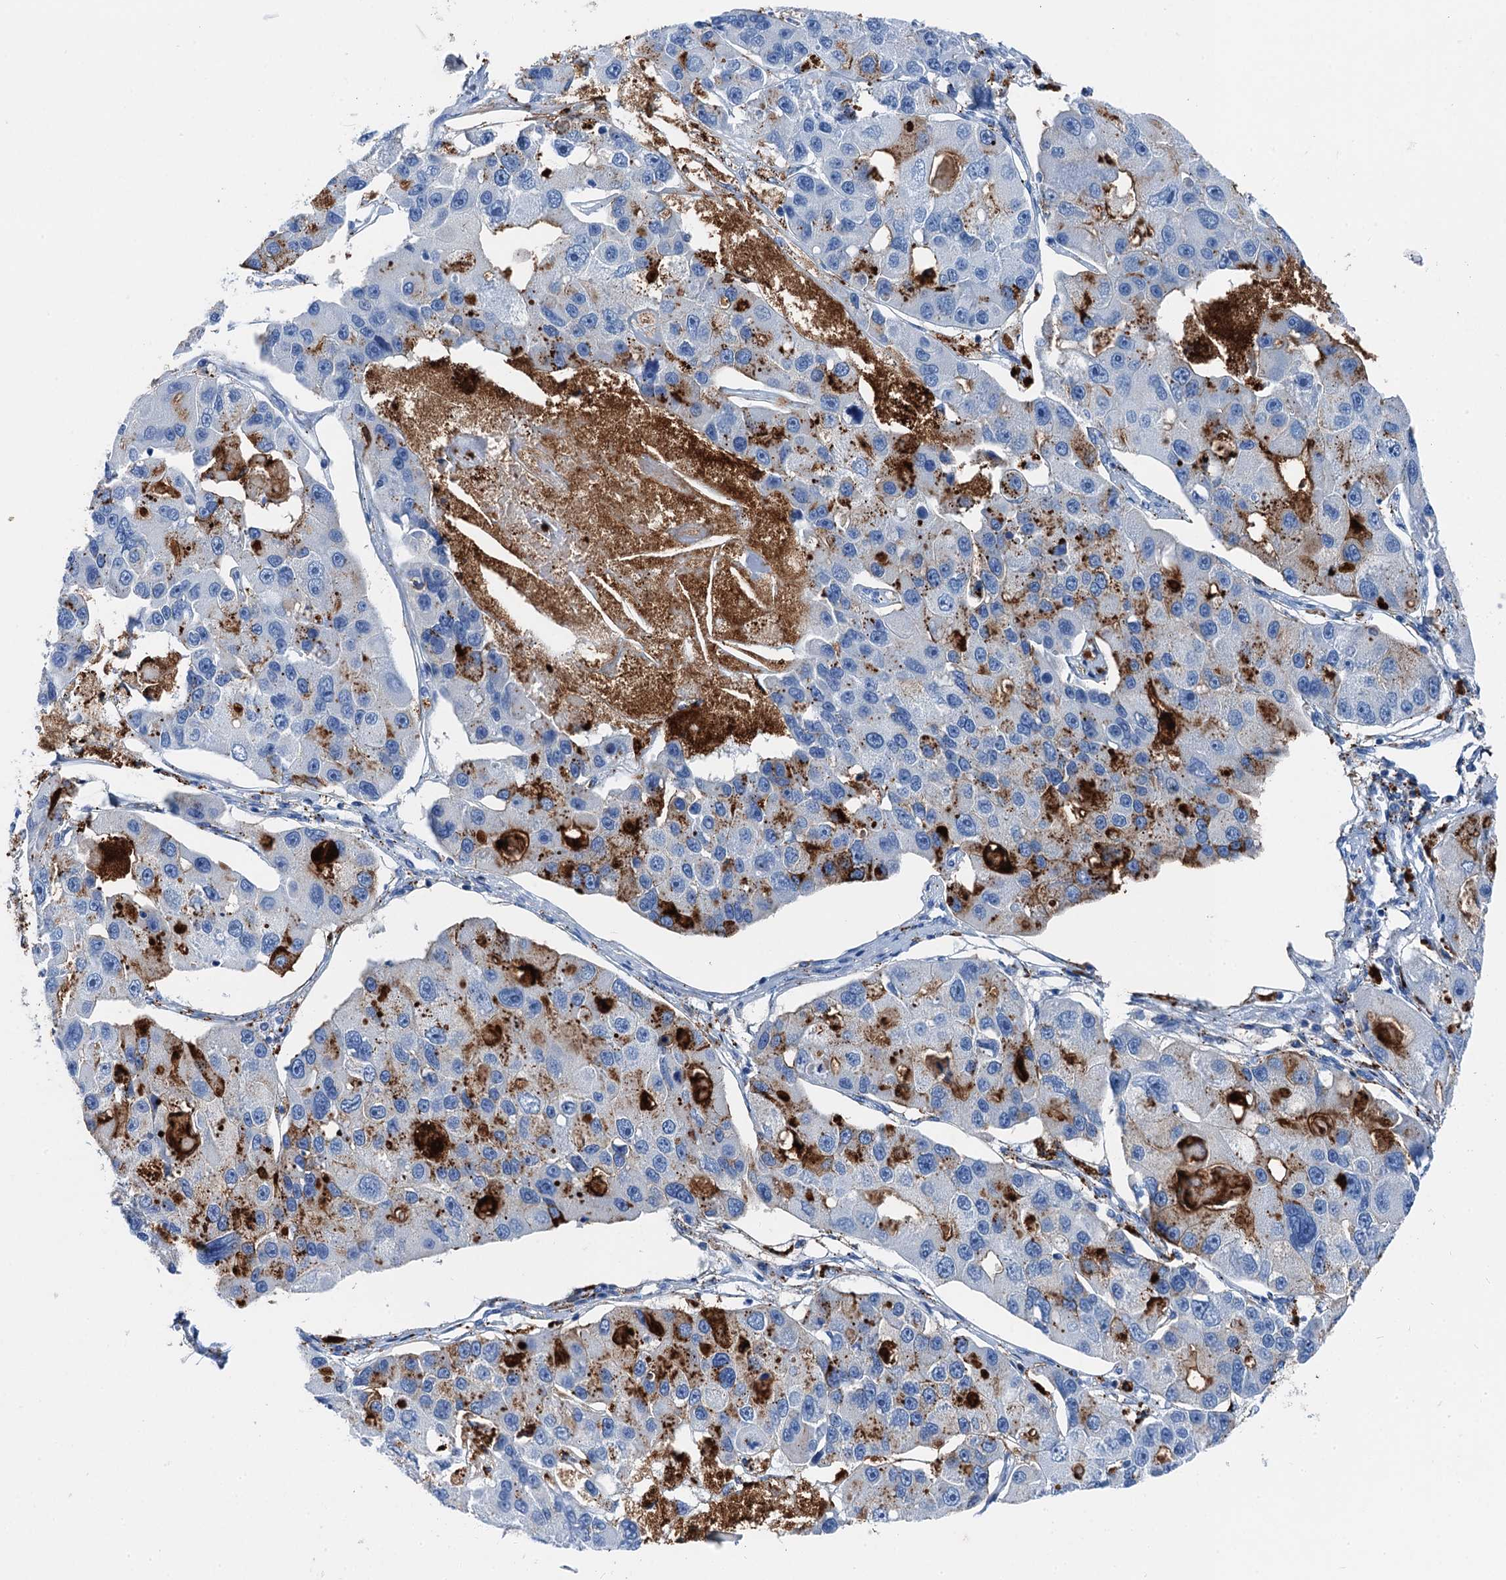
{"staining": {"intensity": "strong", "quantity": "<25%", "location": "cytoplasmic/membranous"}, "tissue": "lung cancer", "cell_type": "Tumor cells", "image_type": "cancer", "snomed": [{"axis": "morphology", "description": "Adenocarcinoma, NOS"}, {"axis": "topography", "description": "Lung"}], "caption": "Brown immunohistochemical staining in adenocarcinoma (lung) shows strong cytoplasmic/membranous staining in about <25% of tumor cells.", "gene": "PLAC8", "patient": {"sex": "female", "age": 54}}